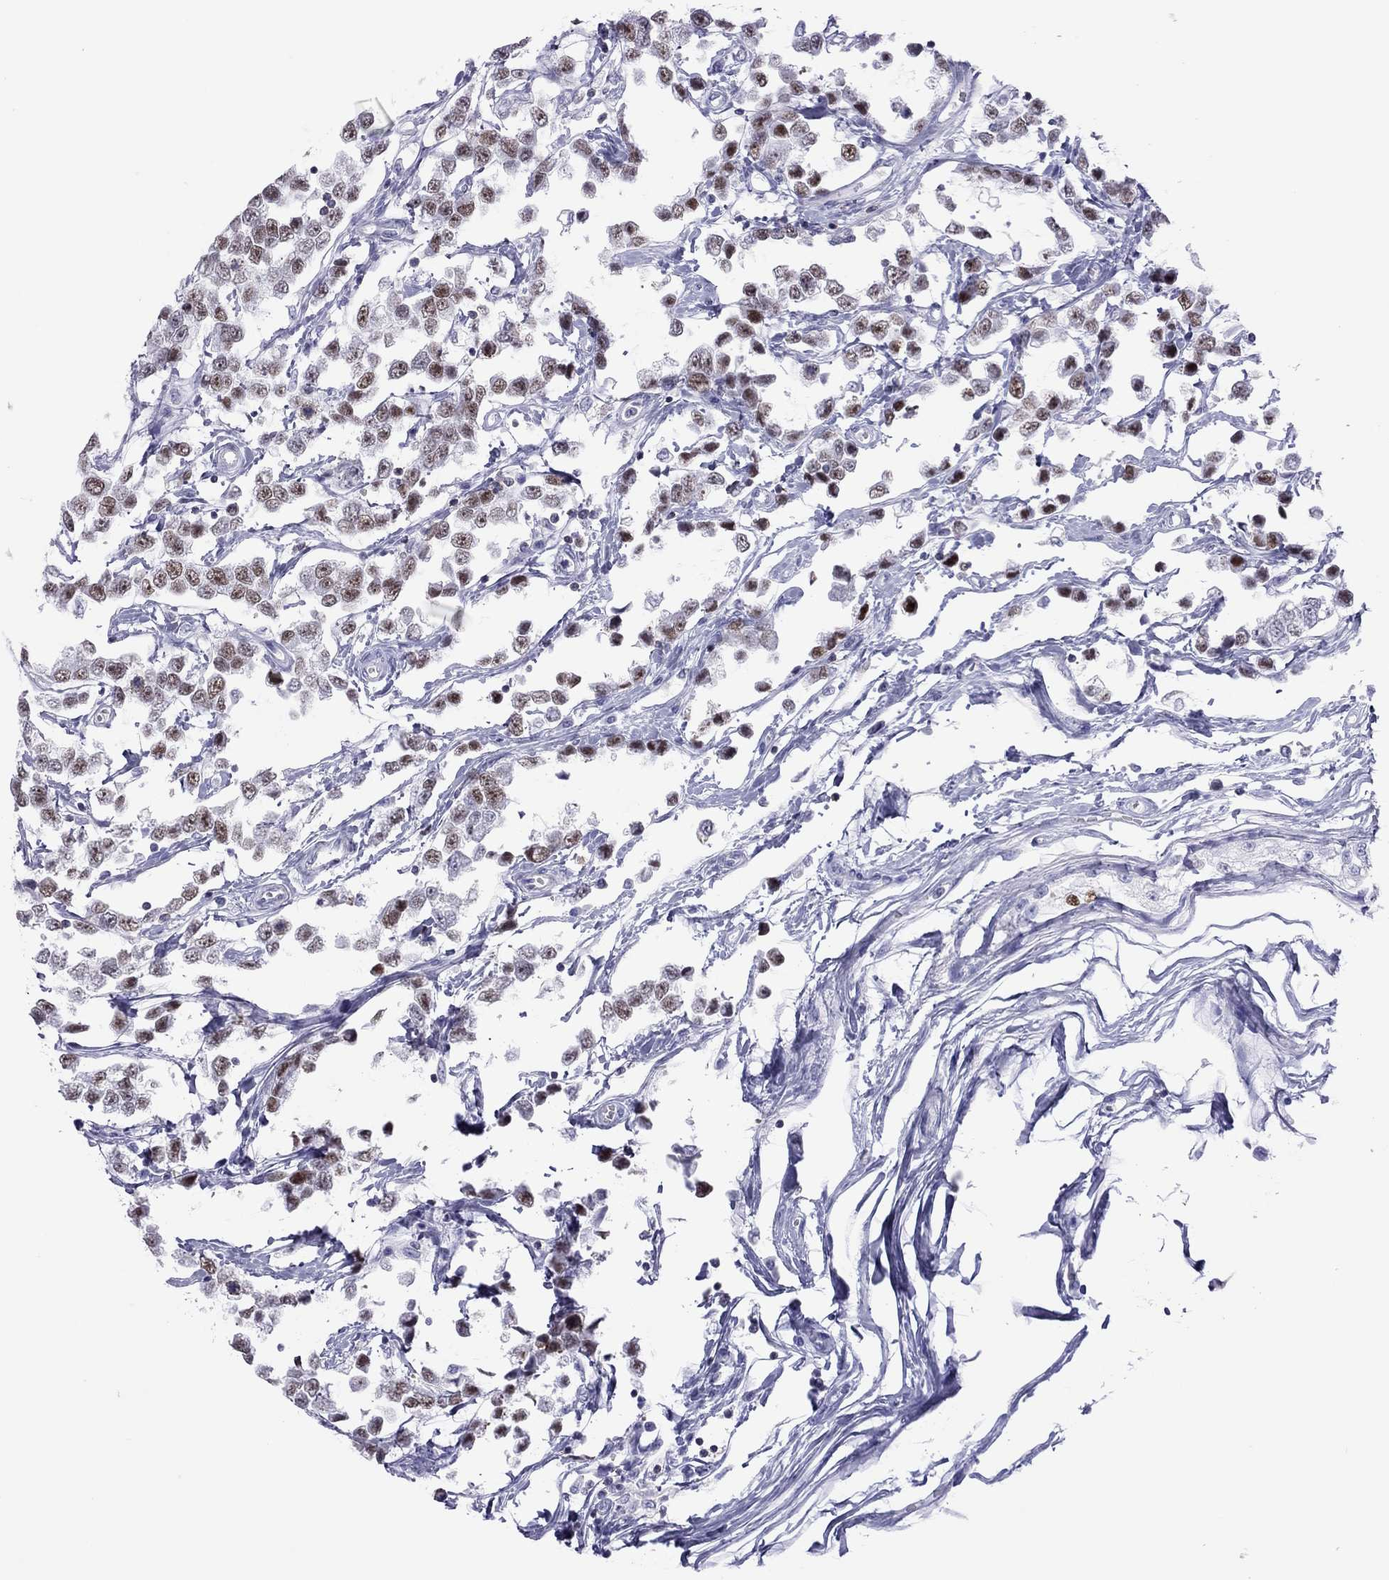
{"staining": {"intensity": "strong", "quantity": "<25%", "location": "nuclear"}, "tissue": "testis cancer", "cell_type": "Tumor cells", "image_type": "cancer", "snomed": [{"axis": "morphology", "description": "Seminoma, NOS"}, {"axis": "topography", "description": "Testis"}], "caption": "A histopathology image showing strong nuclear staining in approximately <25% of tumor cells in seminoma (testis), as visualized by brown immunohistochemical staining.", "gene": "STAG3", "patient": {"sex": "male", "age": 34}}